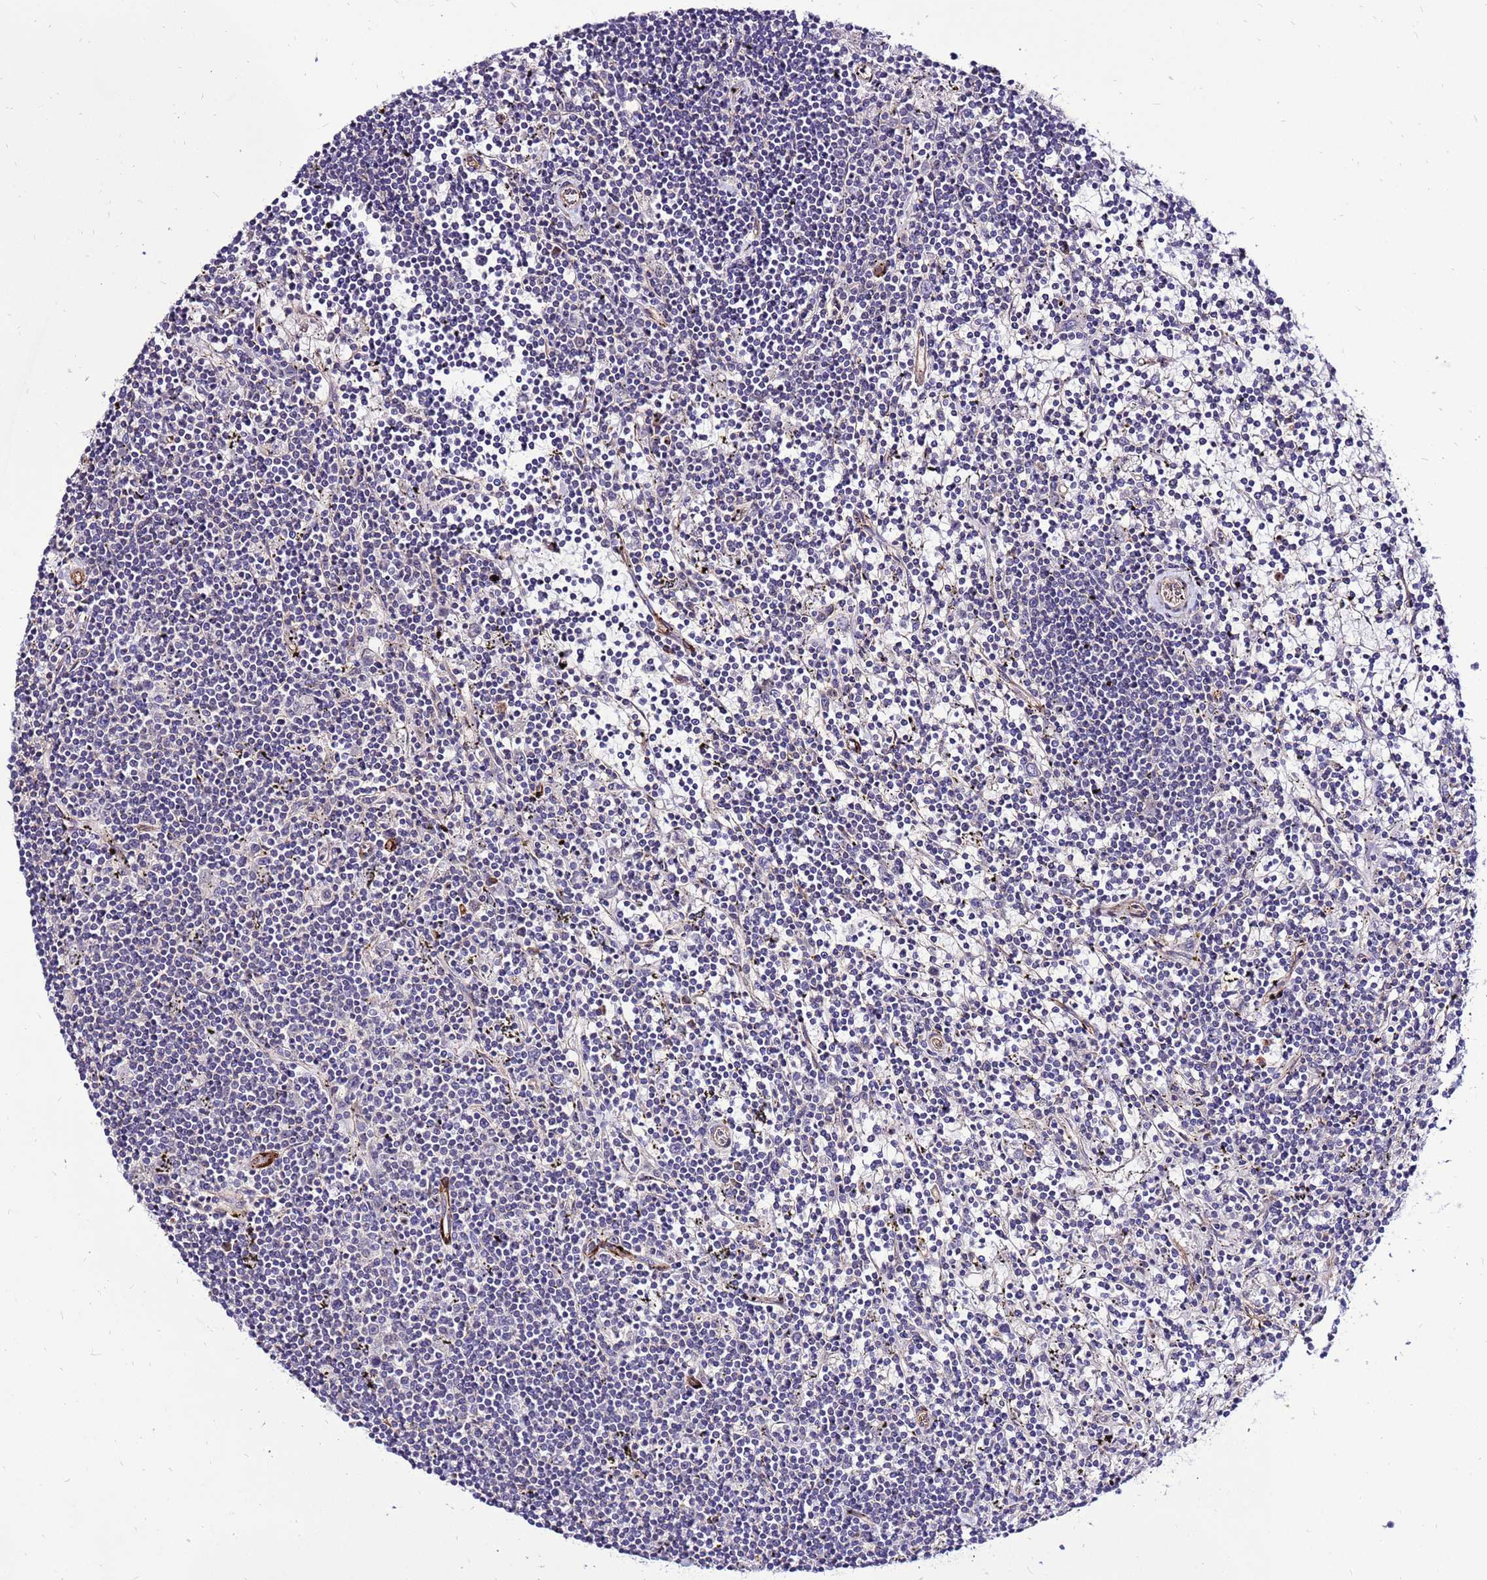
{"staining": {"intensity": "negative", "quantity": "none", "location": "none"}, "tissue": "lymphoma", "cell_type": "Tumor cells", "image_type": "cancer", "snomed": [{"axis": "morphology", "description": "Malignant lymphoma, non-Hodgkin's type, Low grade"}, {"axis": "topography", "description": "Spleen"}], "caption": "Lymphoma was stained to show a protein in brown. There is no significant expression in tumor cells.", "gene": "EI24", "patient": {"sex": "male", "age": 76}}